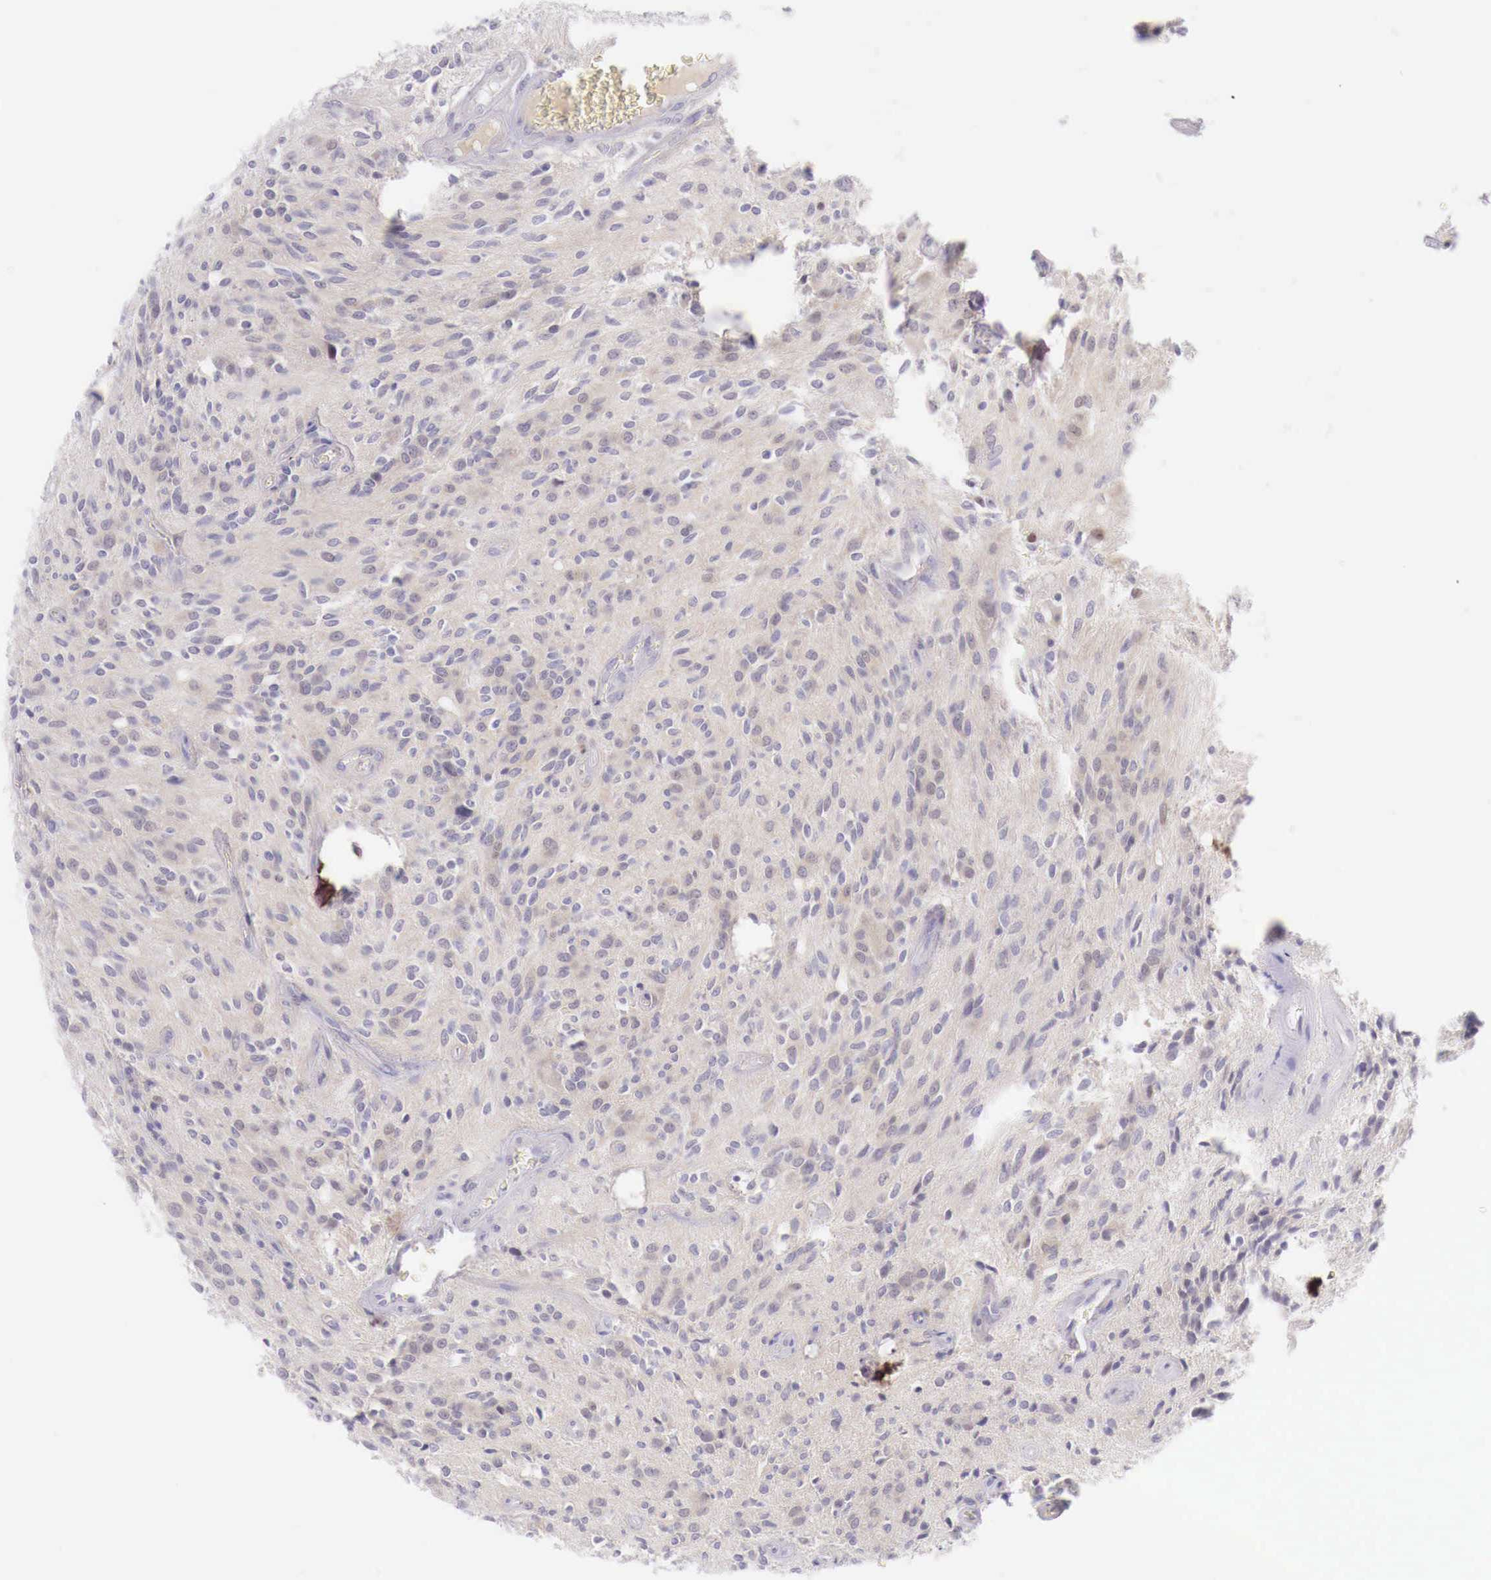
{"staining": {"intensity": "negative", "quantity": "none", "location": "none"}, "tissue": "glioma", "cell_type": "Tumor cells", "image_type": "cancer", "snomed": [{"axis": "morphology", "description": "Glioma, malignant, Low grade"}, {"axis": "topography", "description": "Brain"}], "caption": "High power microscopy micrograph of an immunohistochemistry (IHC) micrograph of low-grade glioma (malignant), revealing no significant positivity in tumor cells. (Immunohistochemistry (ihc), brightfield microscopy, high magnification).", "gene": "BCL6", "patient": {"sex": "female", "age": 15}}